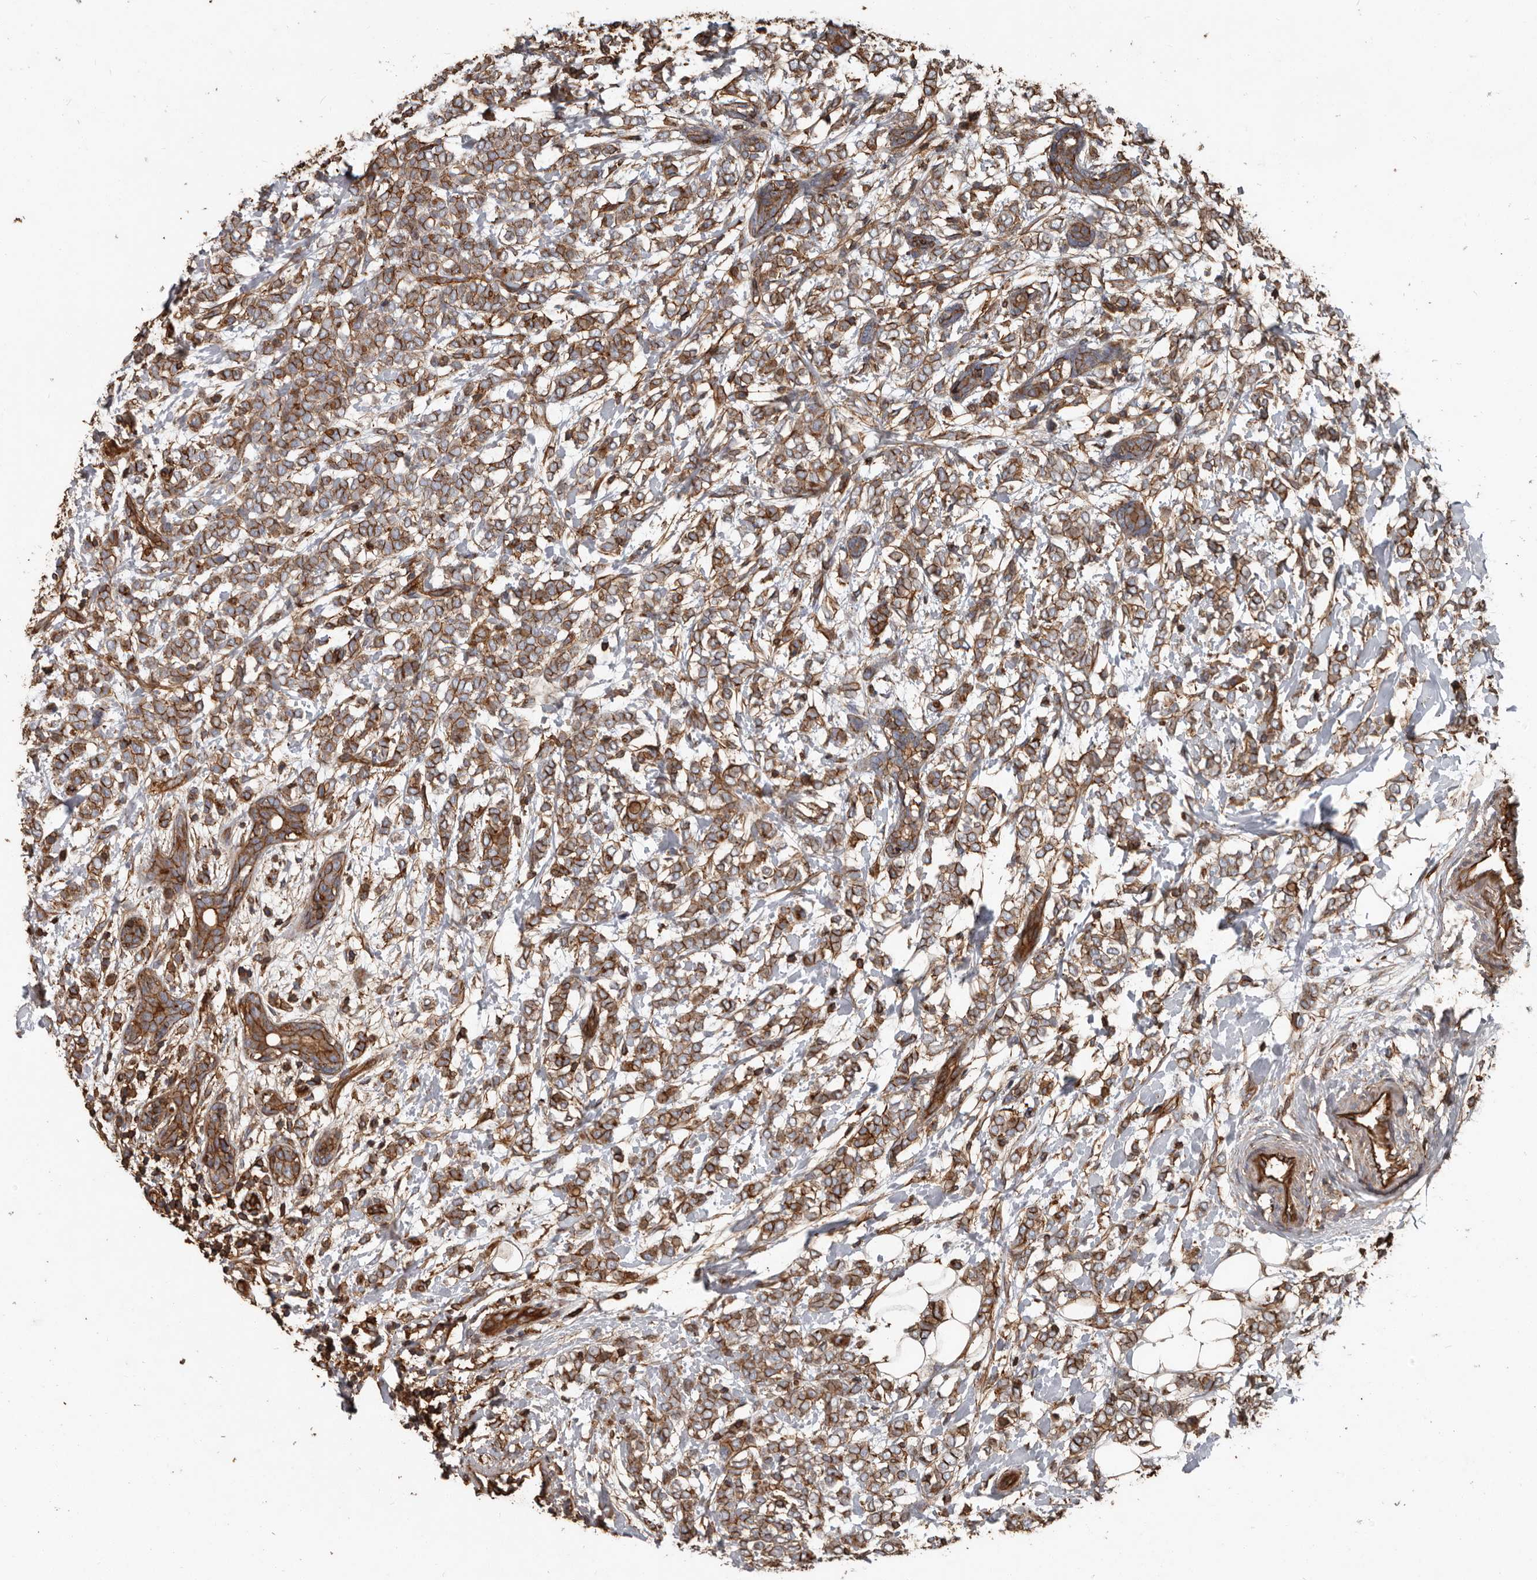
{"staining": {"intensity": "moderate", "quantity": ">75%", "location": "cytoplasmic/membranous"}, "tissue": "breast cancer", "cell_type": "Tumor cells", "image_type": "cancer", "snomed": [{"axis": "morphology", "description": "Normal tissue, NOS"}, {"axis": "morphology", "description": "Lobular carcinoma"}, {"axis": "topography", "description": "Breast"}], "caption": "An image of human breast cancer (lobular carcinoma) stained for a protein shows moderate cytoplasmic/membranous brown staining in tumor cells.", "gene": "DENND6B", "patient": {"sex": "female", "age": 47}}